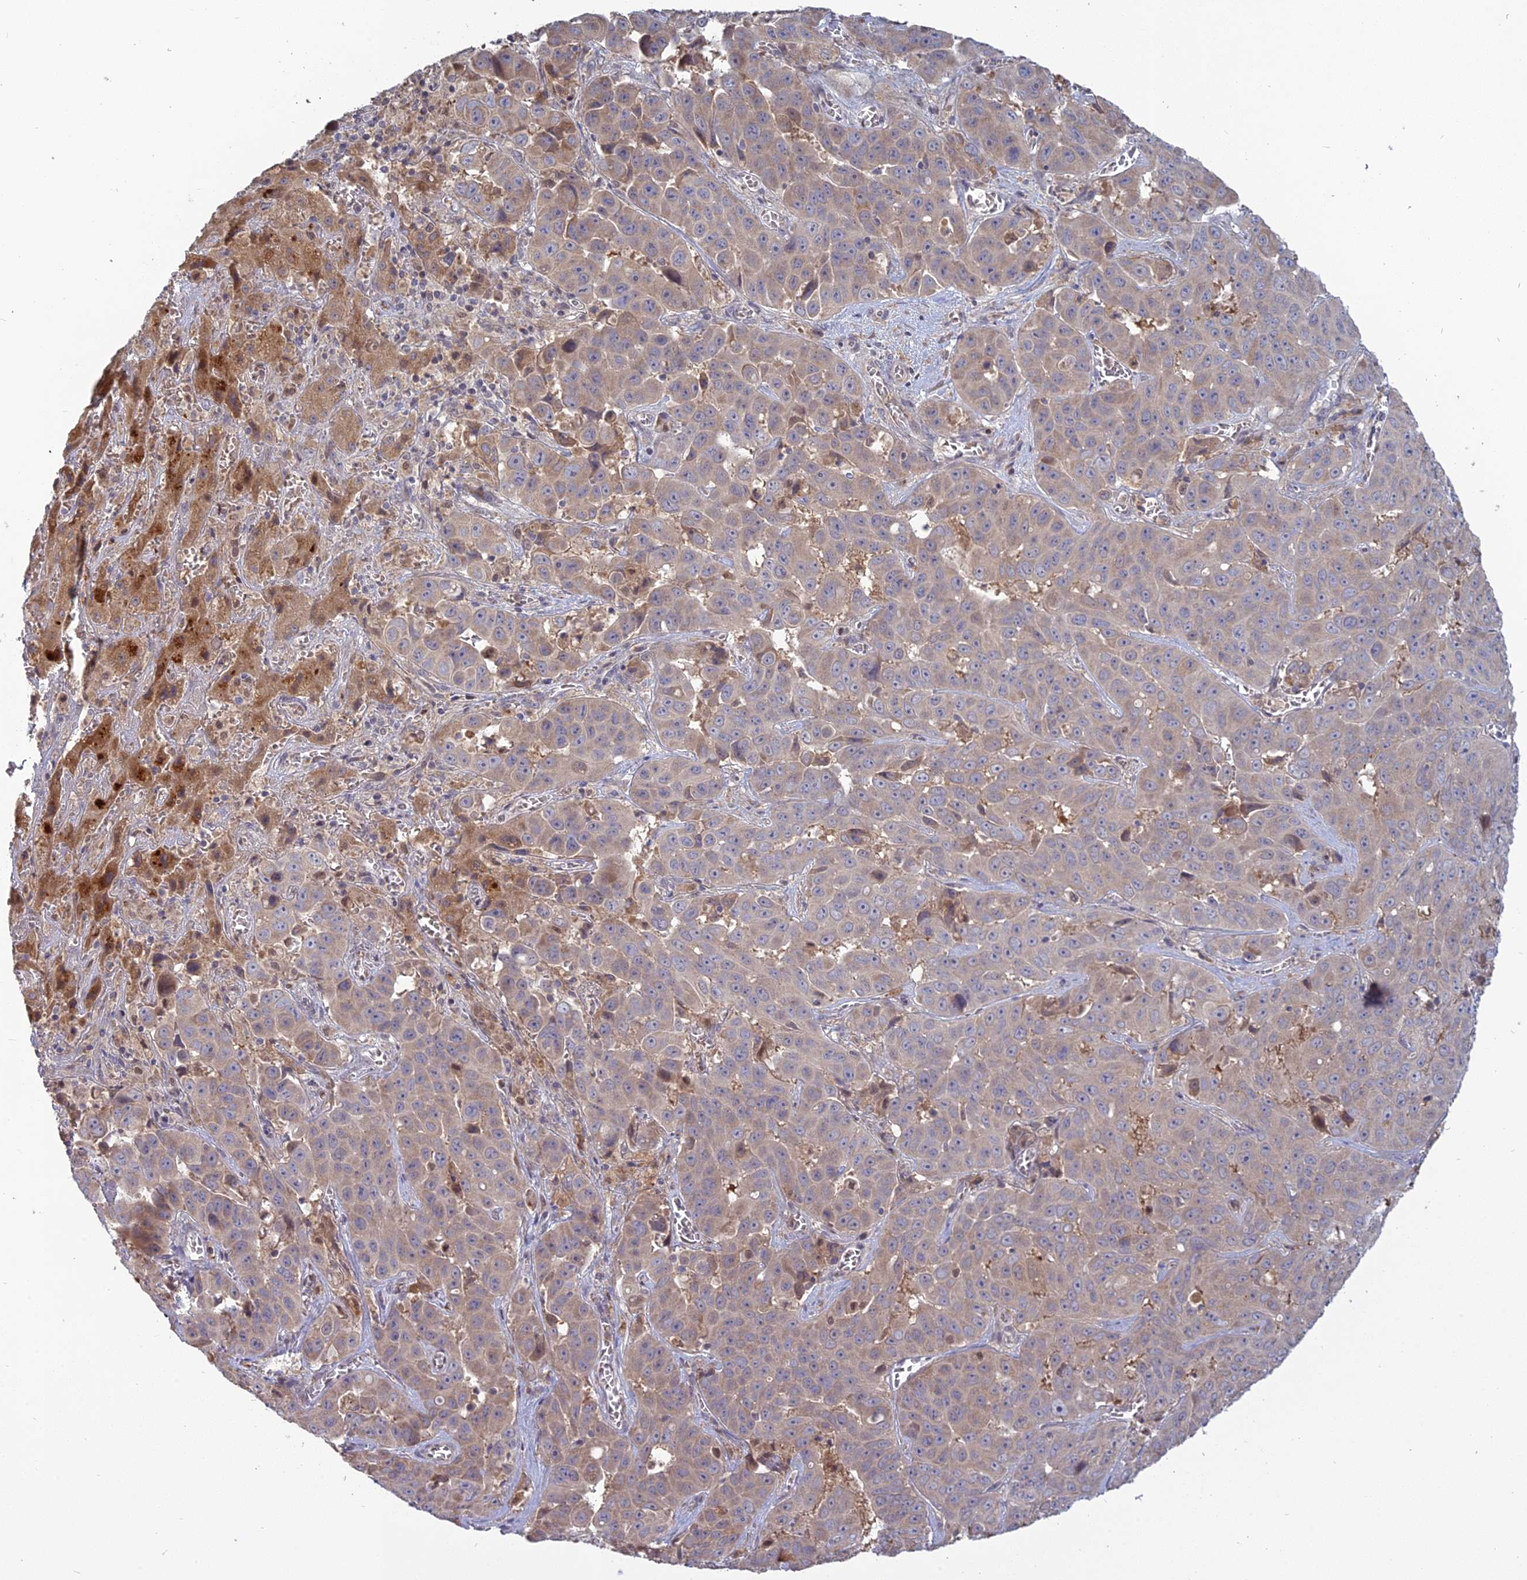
{"staining": {"intensity": "weak", "quantity": "25%-75%", "location": "cytoplasmic/membranous"}, "tissue": "liver cancer", "cell_type": "Tumor cells", "image_type": "cancer", "snomed": [{"axis": "morphology", "description": "Cholangiocarcinoma"}, {"axis": "topography", "description": "Liver"}], "caption": "A micrograph of liver cancer (cholangiocarcinoma) stained for a protein exhibits weak cytoplasmic/membranous brown staining in tumor cells.", "gene": "TMEM208", "patient": {"sex": "female", "age": 52}}